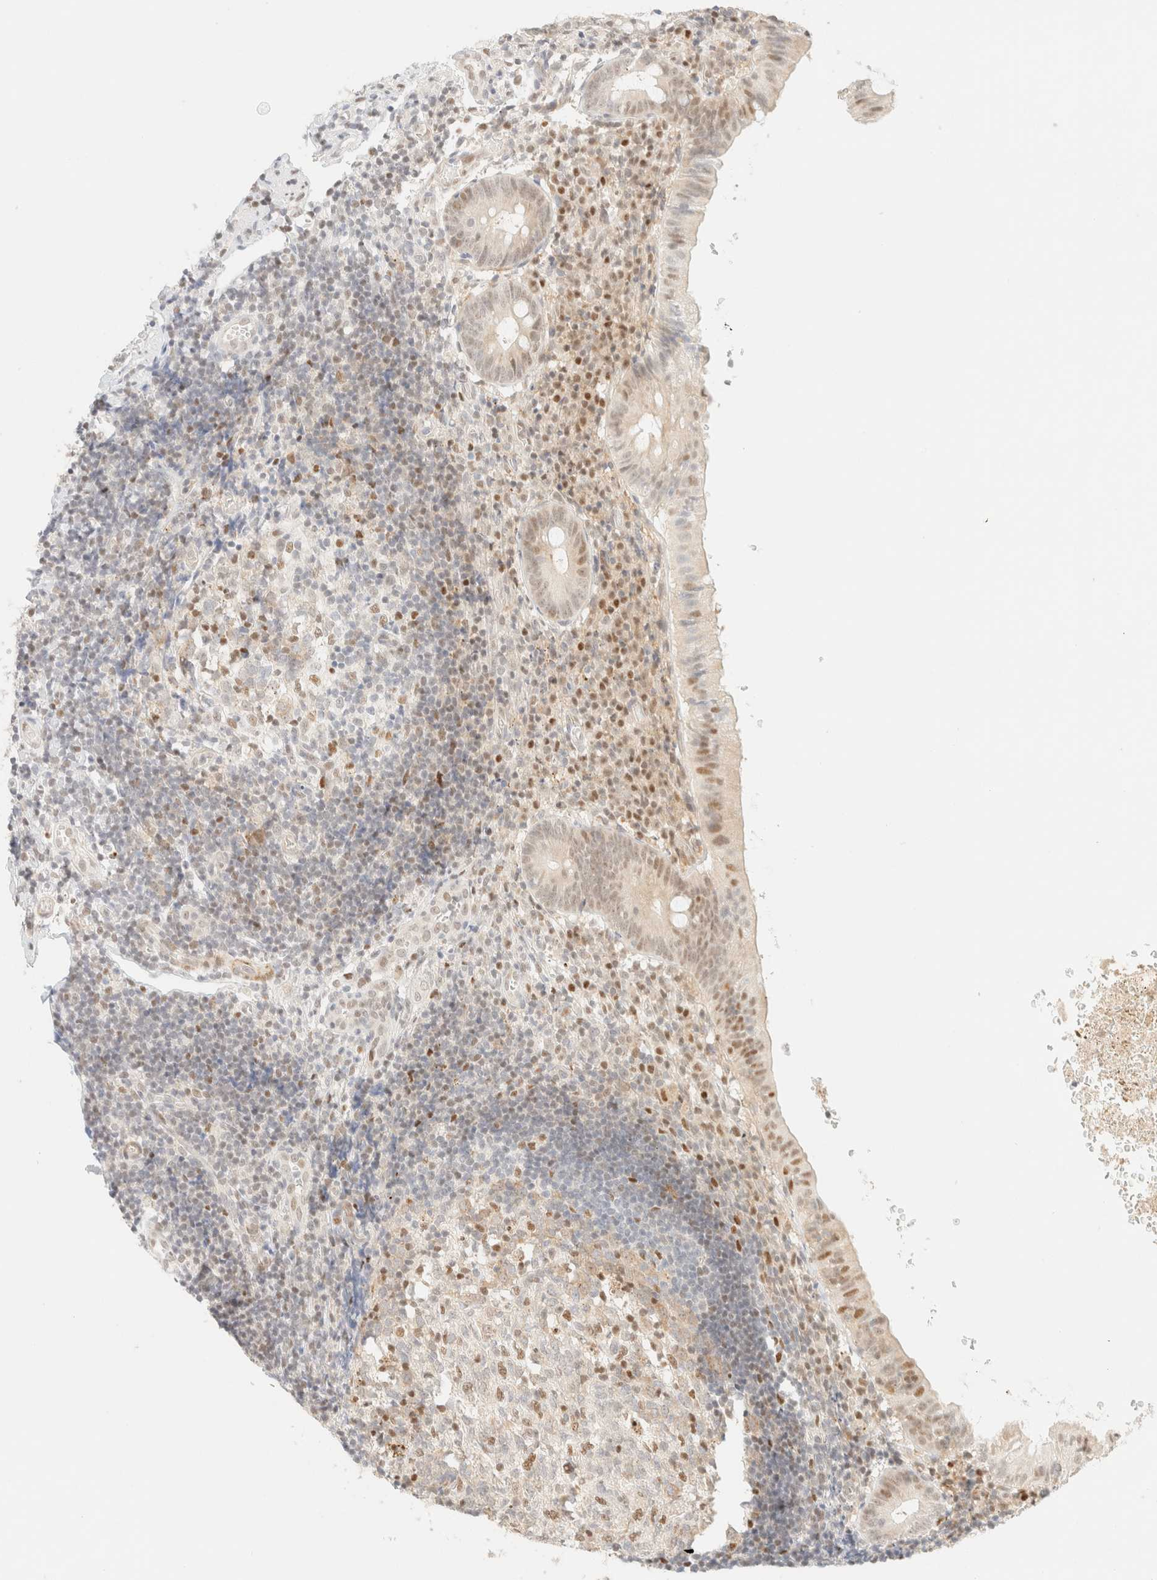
{"staining": {"intensity": "moderate", "quantity": "25%-75%", "location": "nuclear"}, "tissue": "appendix", "cell_type": "Glandular cells", "image_type": "normal", "snomed": [{"axis": "morphology", "description": "Normal tissue, NOS"}, {"axis": "topography", "description": "Appendix"}], "caption": "Protein staining displays moderate nuclear expression in about 25%-75% of glandular cells in unremarkable appendix. The staining was performed using DAB, with brown indicating positive protein expression. Nuclei are stained blue with hematoxylin.", "gene": "TSR1", "patient": {"sex": "male", "age": 8}}